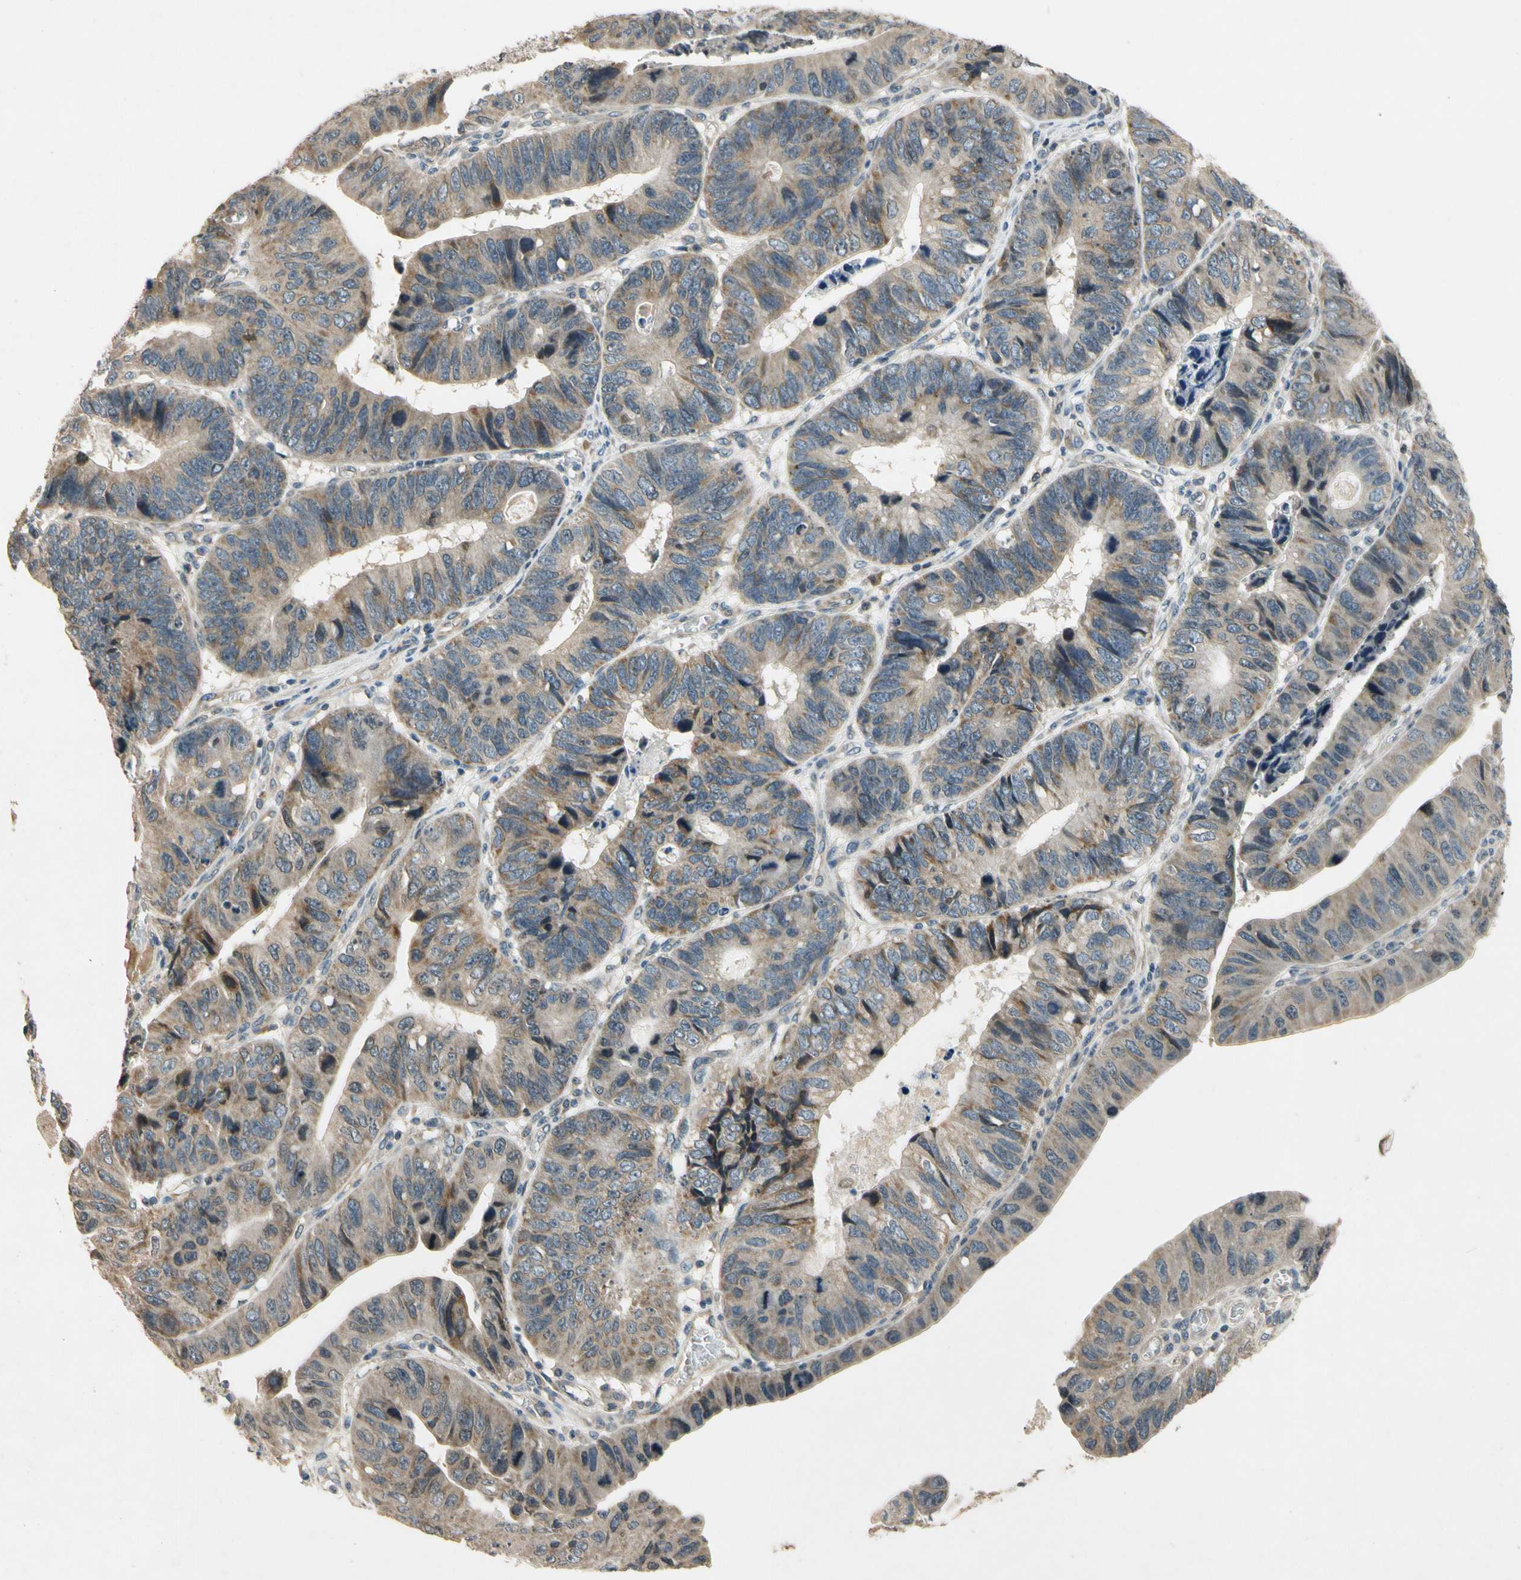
{"staining": {"intensity": "weak", "quantity": "25%-75%", "location": "cytoplasmic/membranous"}, "tissue": "stomach cancer", "cell_type": "Tumor cells", "image_type": "cancer", "snomed": [{"axis": "morphology", "description": "Adenocarcinoma, NOS"}, {"axis": "topography", "description": "Stomach"}], "caption": "This is an image of immunohistochemistry (IHC) staining of stomach cancer, which shows weak expression in the cytoplasmic/membranous of tumor cells.", "gene": "ALKBH3", "patient": {"sex": "male", "age": 59}}